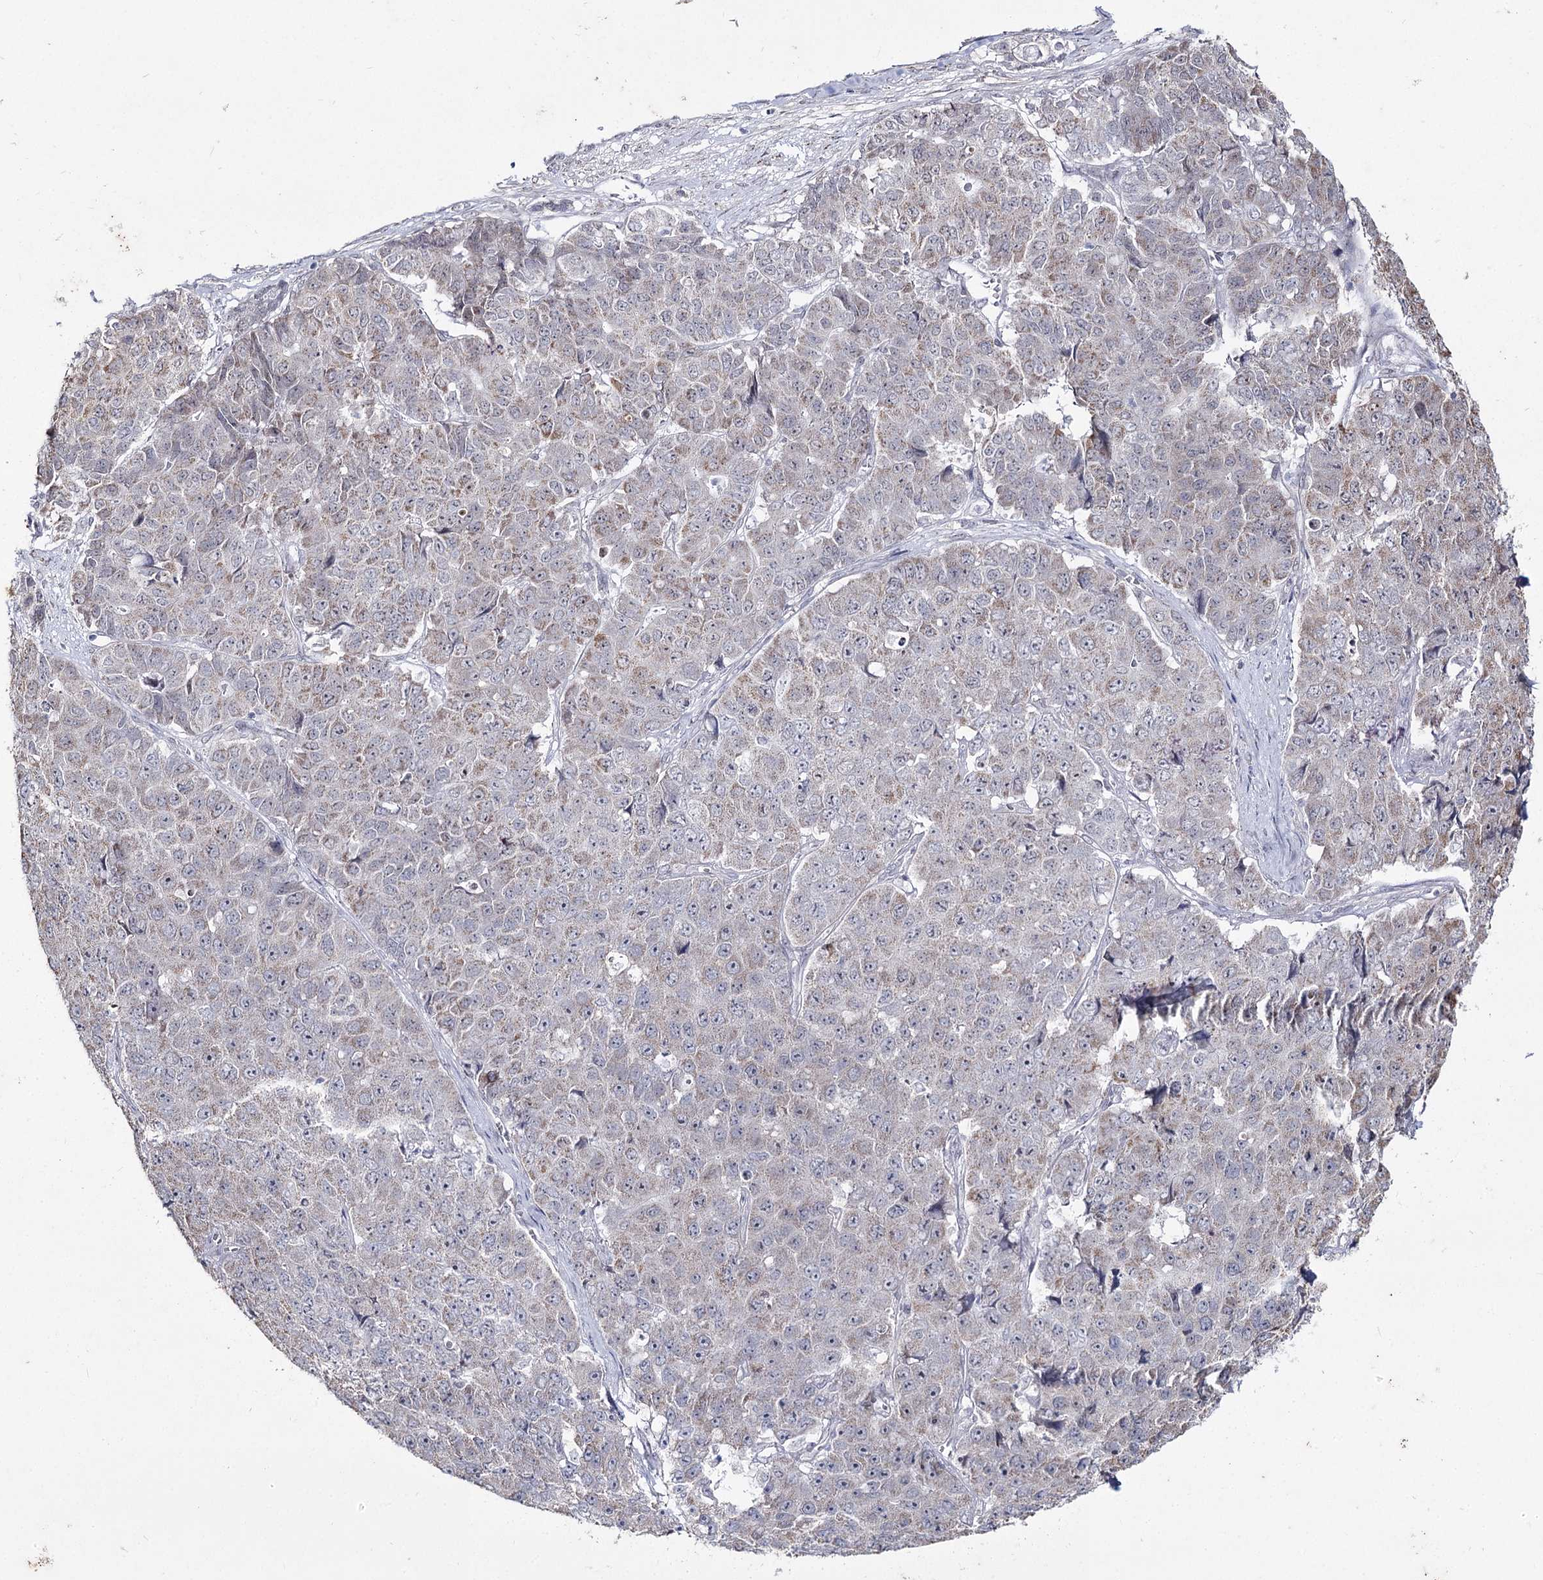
{"staining": {"intensity": "weak", "quantity": "<25%", "location": "cytoplasmic/membranous"}, "tissue": "pancreatic cancer", "cell_type": "Tumor cells", "image_type": "cancer", "snomed": [{"axis": "morphology", "description": "Adenocarcinoma, NOS"}, {"axis": "topography", "description": "Pancreas"}], "caption": "The immunohistochemistry histopathology image has no significant positivity in tumor cells of adenocarcinoma (pancreatic) tissue.", "gene": "DDX50", "patient": {"sex": "male", "age": 50}}